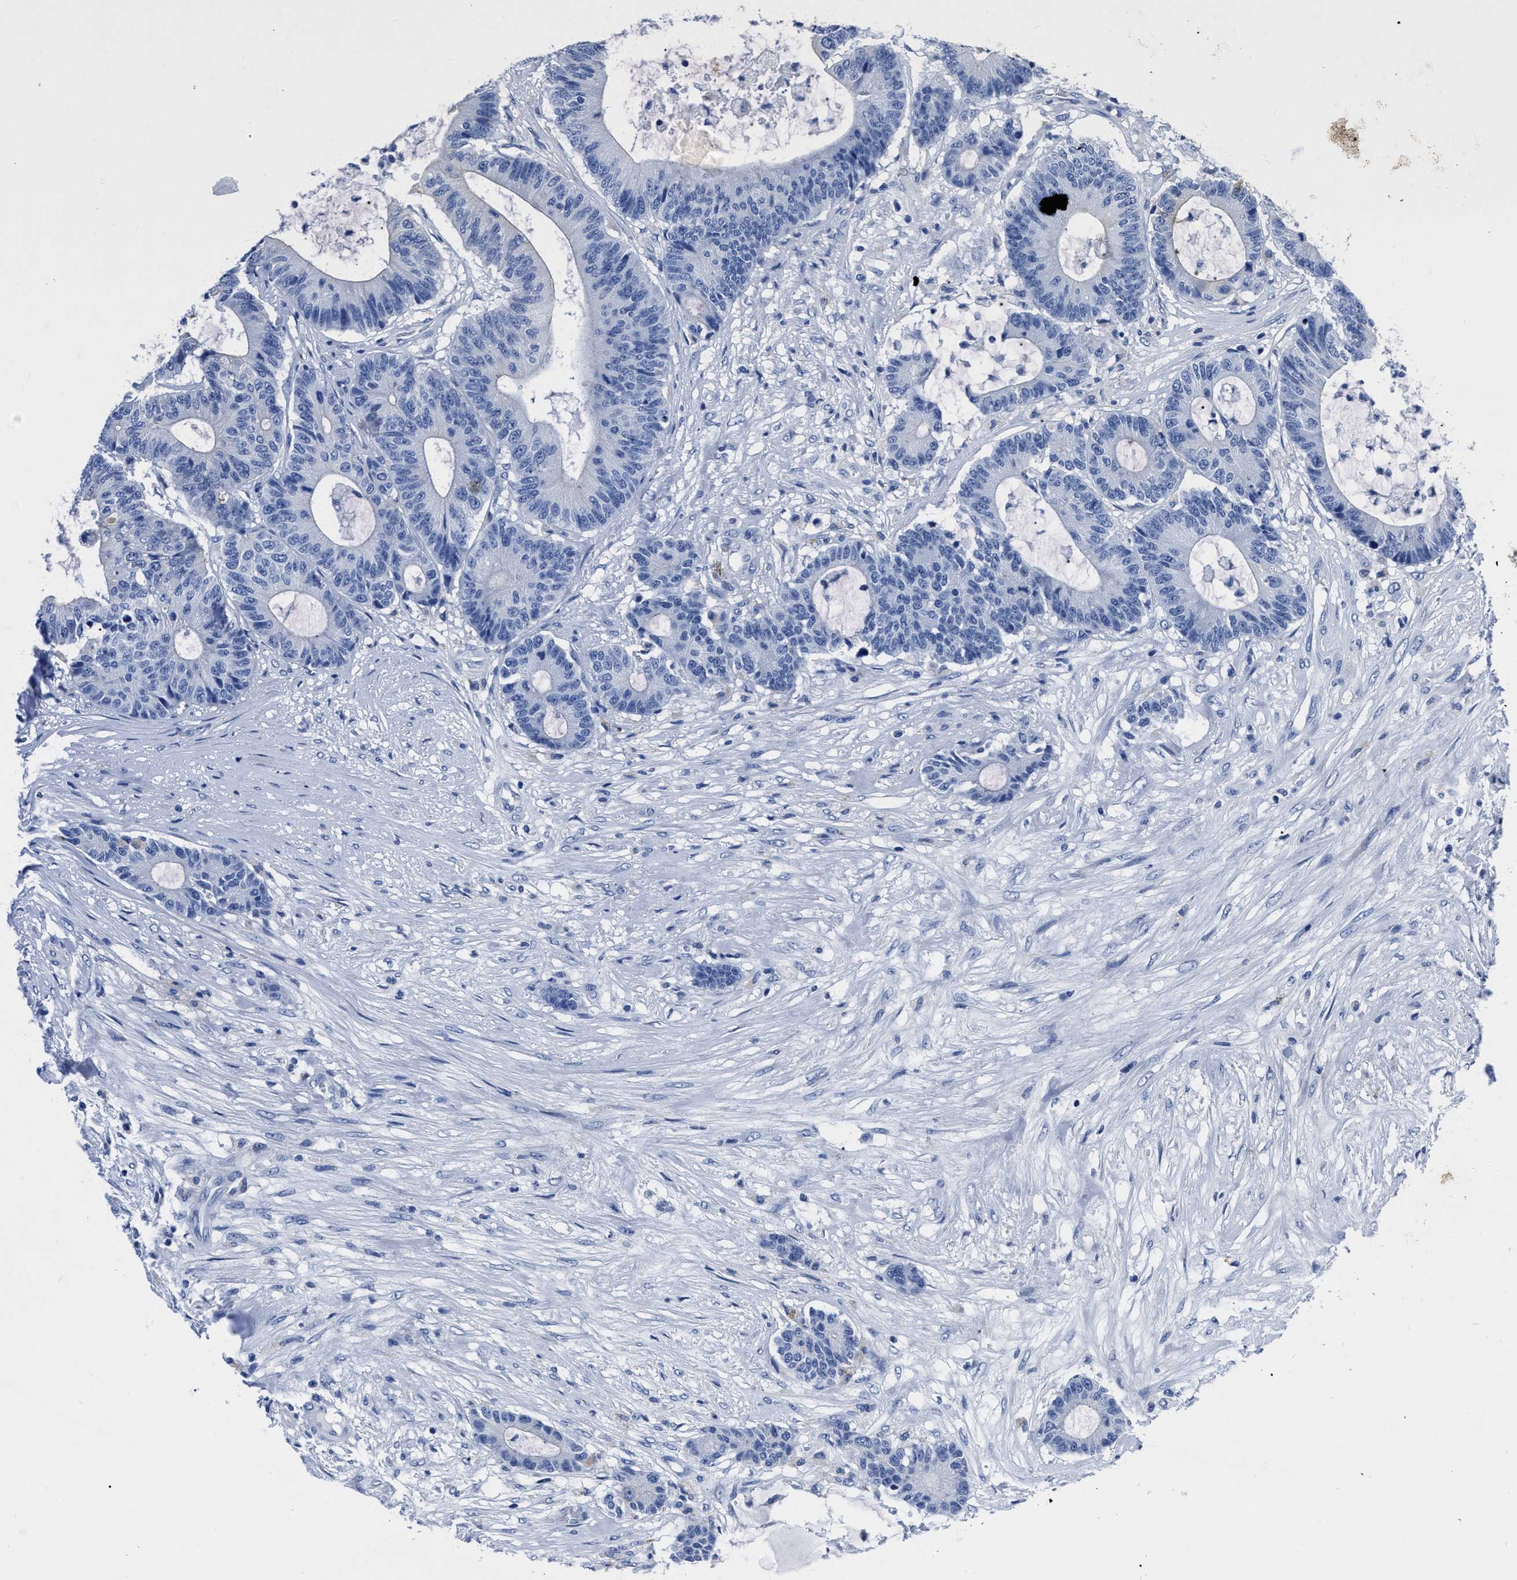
{"staining": {"intensity": "negative", "quantity": "none", "location": "none"}, "tissue": "colorectal cancer", "cell_type": "Tumor cells", "image_type": "cancer", "snomed": [{"axis": "morphology", "description": "Adenocarcinoma, NOS"}, {"axis": "topography", "description": "Colon"}], "caption": "Immunohistochemical staining of colorectal cancer (adenocarcinoma) exhibits no significant staining in tumor cells.", "gene": "MOV10L1", "patient": {"sex": "female", "age": 84}}